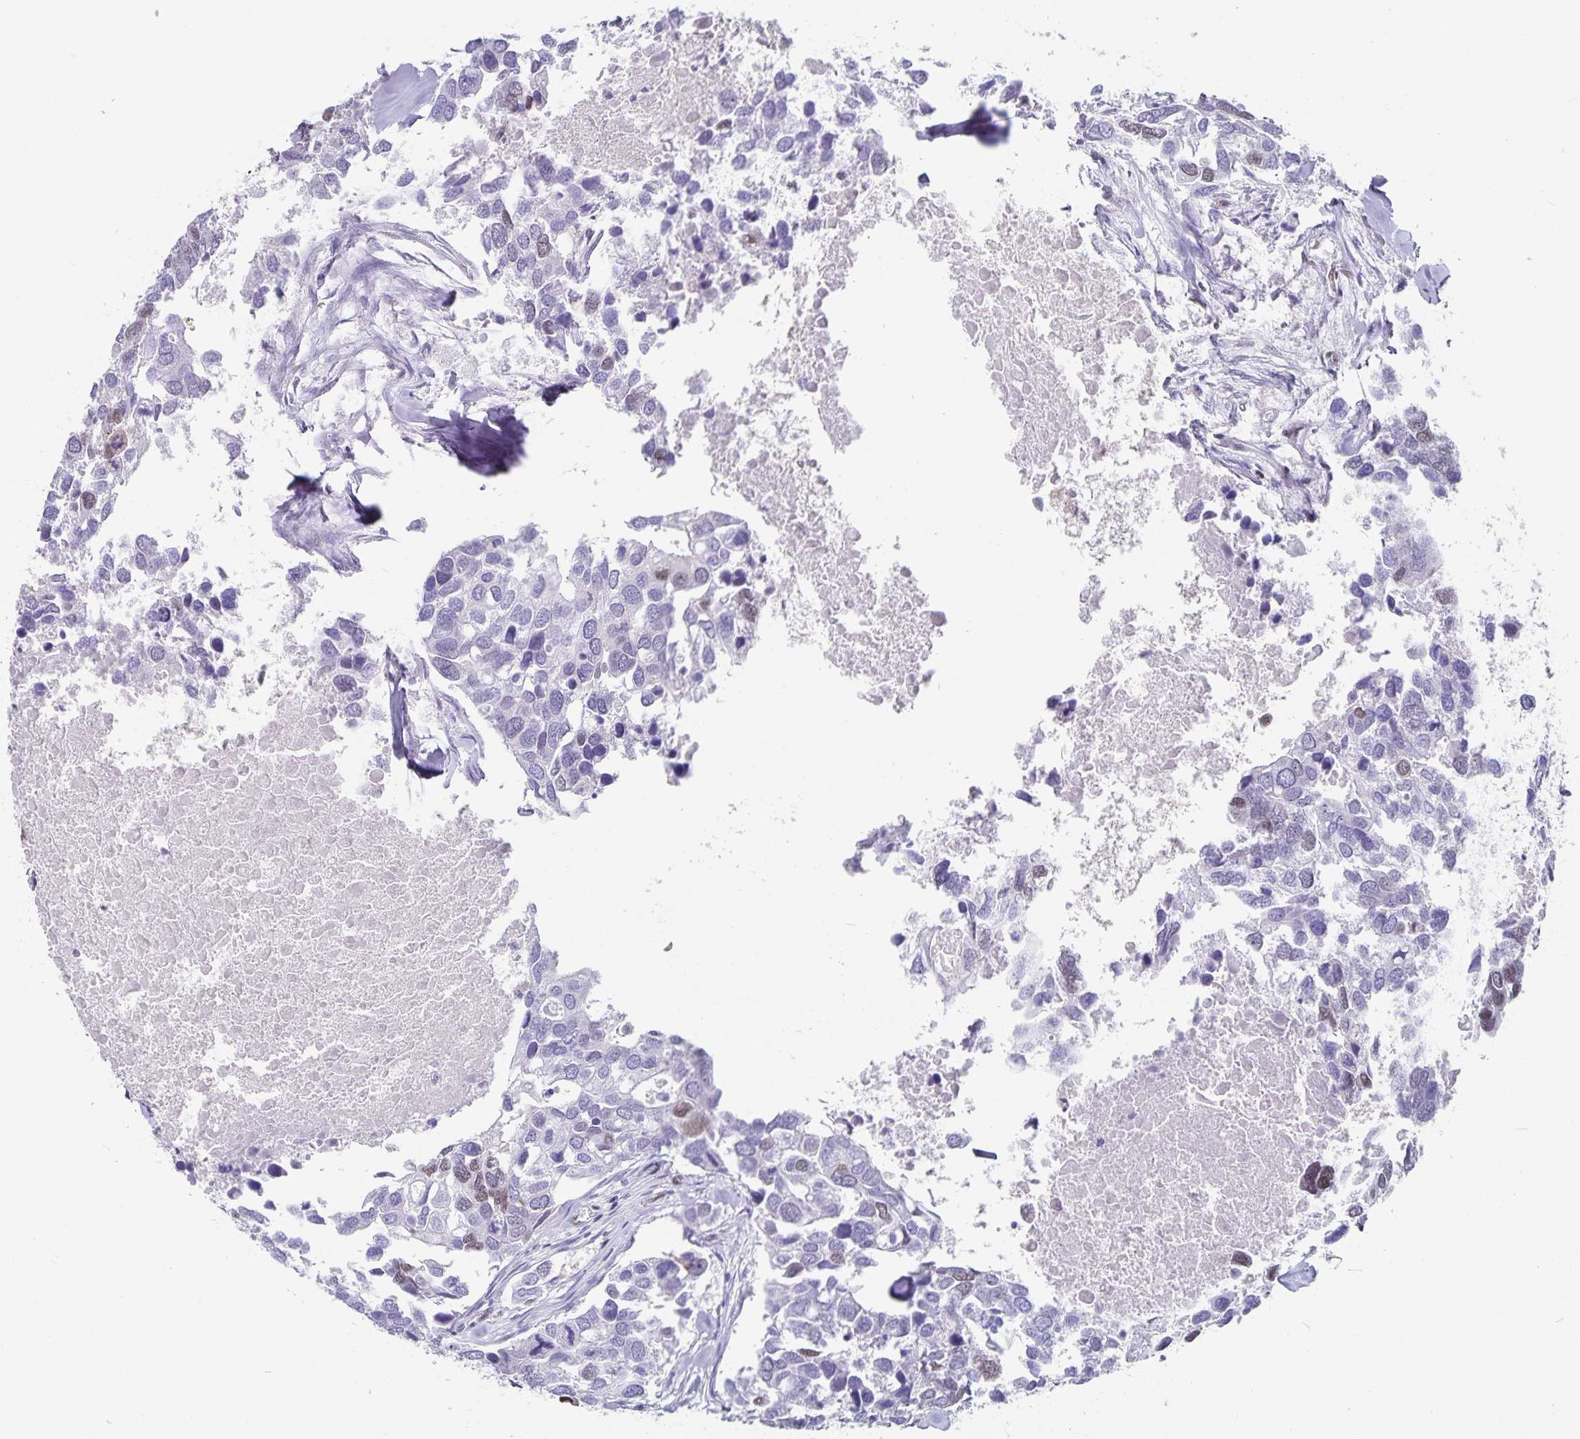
{"staining": {"intensity": "weak", "quantity": "<25%", "location": "nuclear"}, "tissue": "breast cancer", "cell_type": "Tumor cells", "image_type": "cancer", "snomed": [{"axis": "morphology", "description": "Duct carcinoma"}, {"axis": "topography", "description": "Breast"}], "caption": "Tumor cells are negative for protein expression in human breast cancer. (DAB (3,3'-diaminobenzidine) IHC visualized using brightfield microscopy, high magnification).", "gene": "PBX2", "patient": {"sex": "female", "age": 83}}